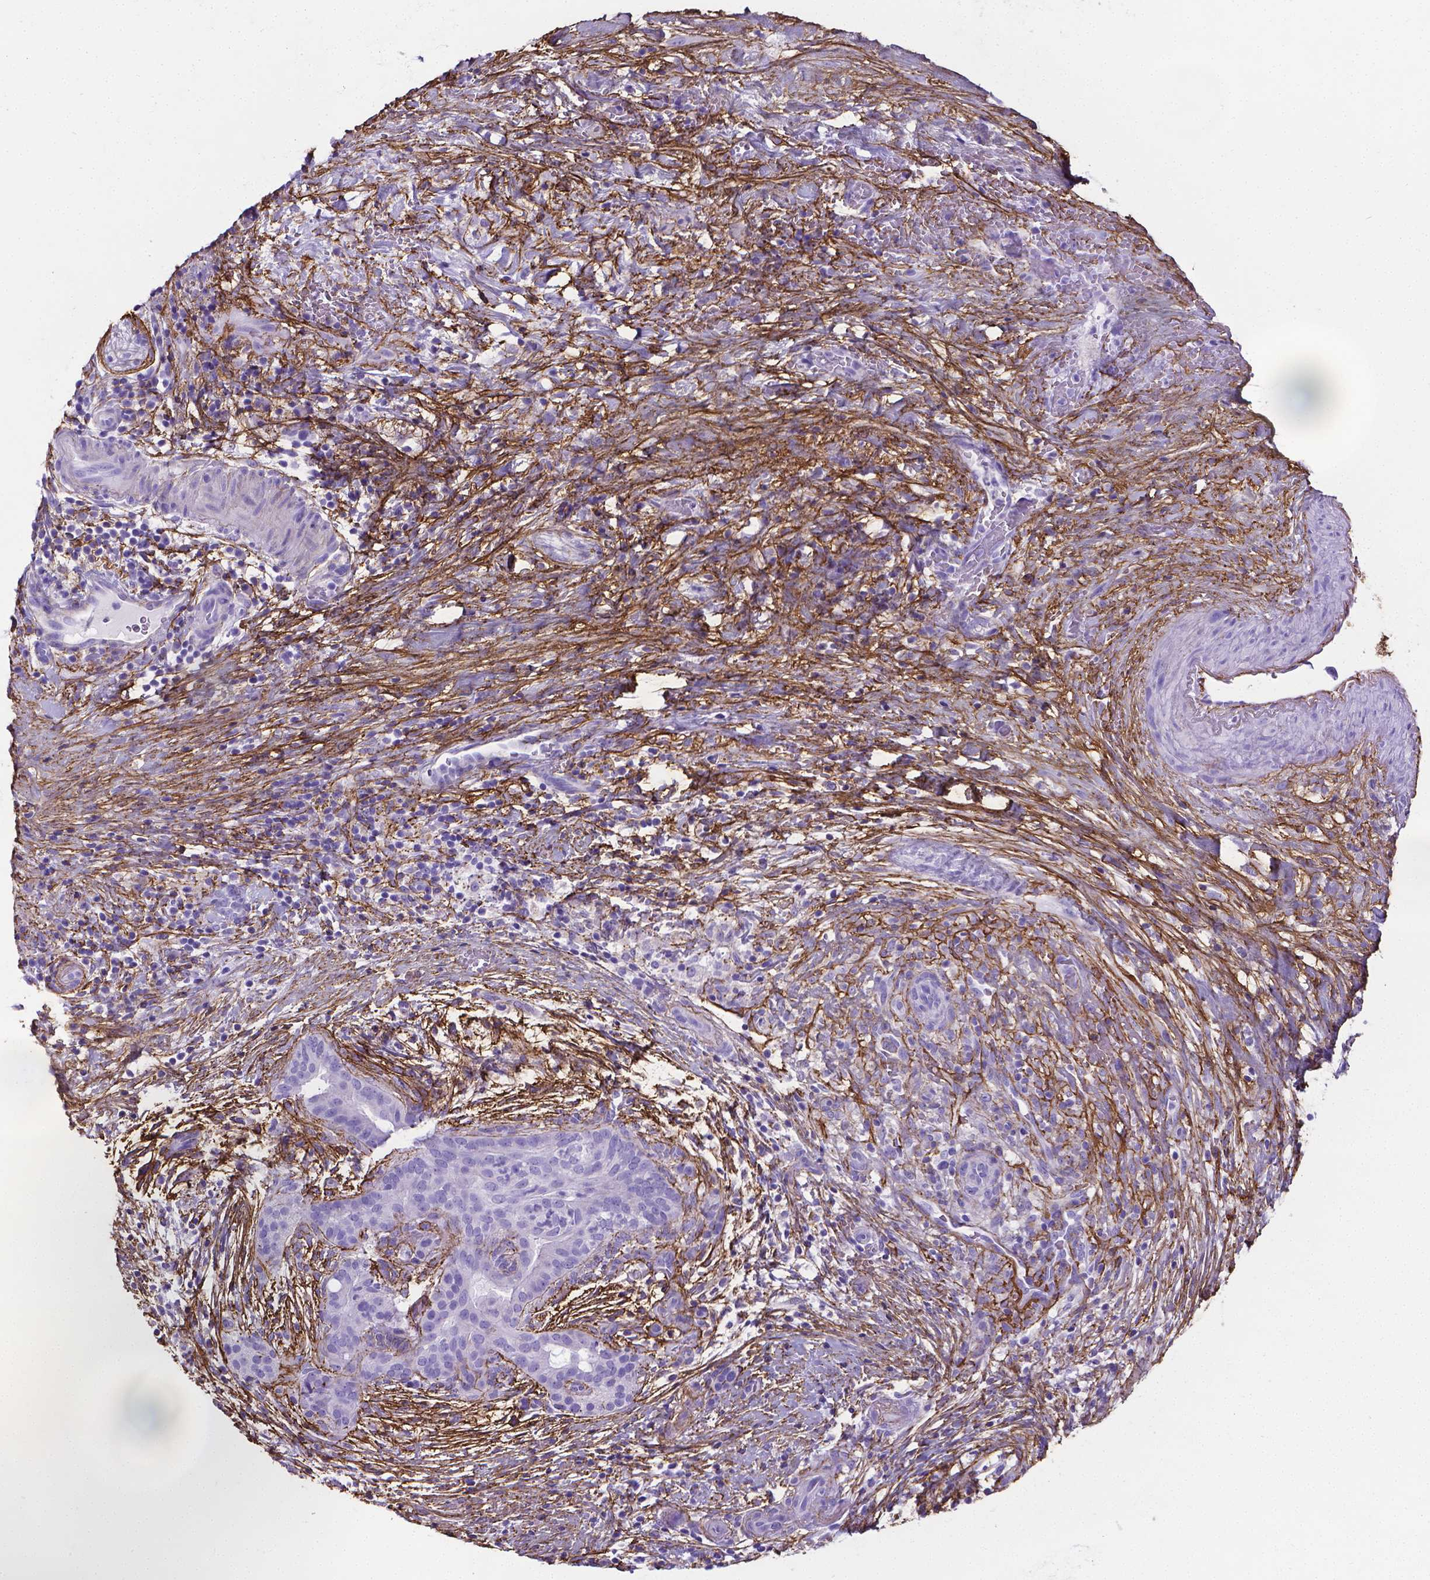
{"staining": {"intensity": "negative", "quantity": "none", "location": "none"}, "tissue": "pancreatic cancer", "cell_type": "Tumor cells", "image_type": "cancer", "snomed": [{"axis": "morphology", "description": "Adenocarcinoma, NOS"}, {"axis": "topography", "description": "Pancreas"}], "caption": "High magnification brightfield microscopy of adenocarcinoma (pancreatic) stained with DAB (3,3'-diaminobenzidine) (brown) and counterstained with hematoxylin (blue): tumor cells show no significant expression. (Stains: DAB immunohistochemistry (IHC) with hematoxylin counter stain, Microscopy: brightfield microscopy at high magnification).", "gene": "MFAP2", "patient": {"sex": "male", "age": 44}}